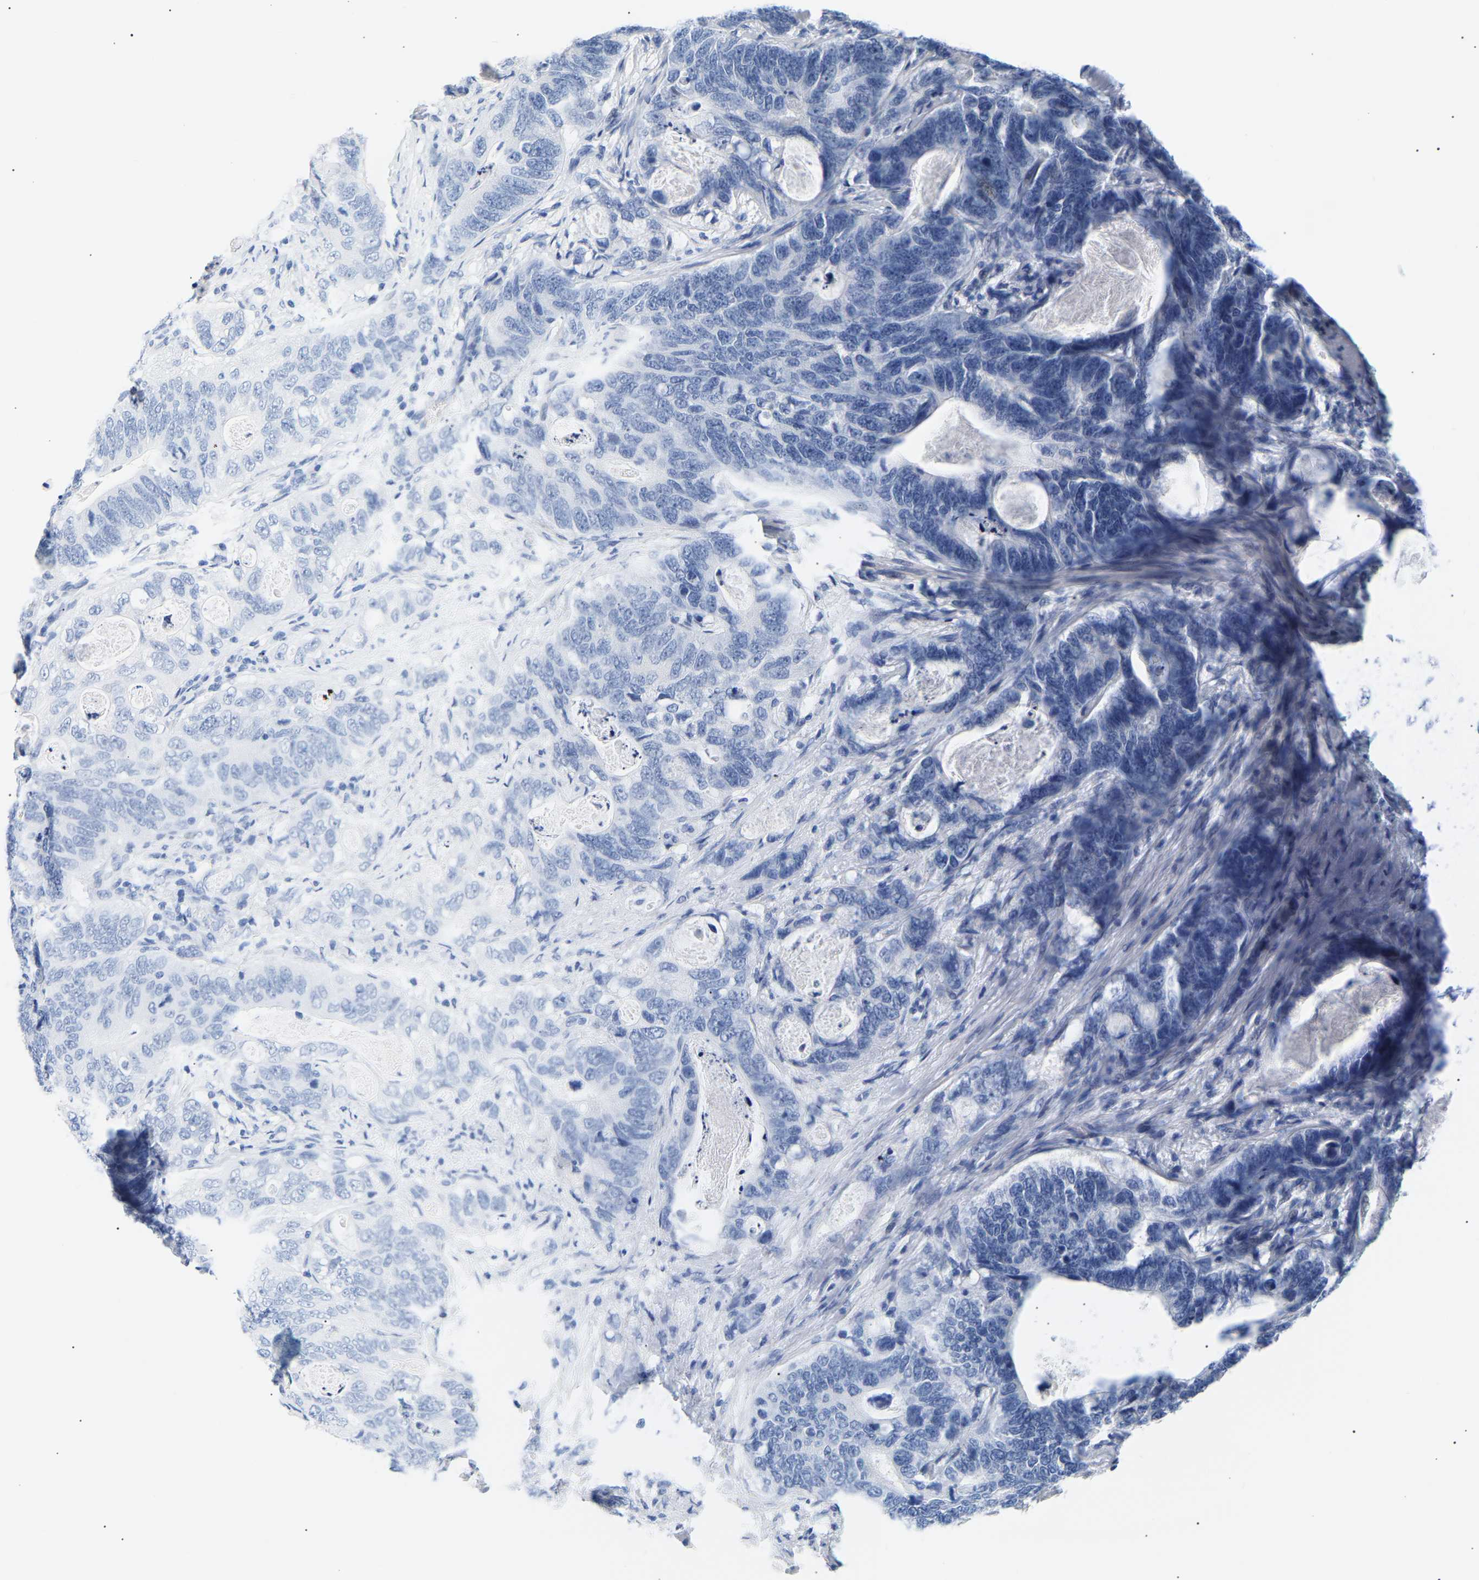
{"staining": {"intensity": "negative", "quantity": "none", "location": "none"}, "tissue": "stomach cancer", "cell_type": "Tumor cells", "image_type": "cancer", "snomed": [{"axis": "morphology", "description": "Normal tissue, NOS"}, {"axis": "morphology", "description": "Adenocarcinoma, NOS"}, {"axis": "topography", "description": "Stomach"}], "caption": "The IHC photomicrograph has no significant expression in tumor cells of stomach adenocarcinoma tissue.", "gene": "SPINK2", "patient": {"sex": "female", "age": 89}}